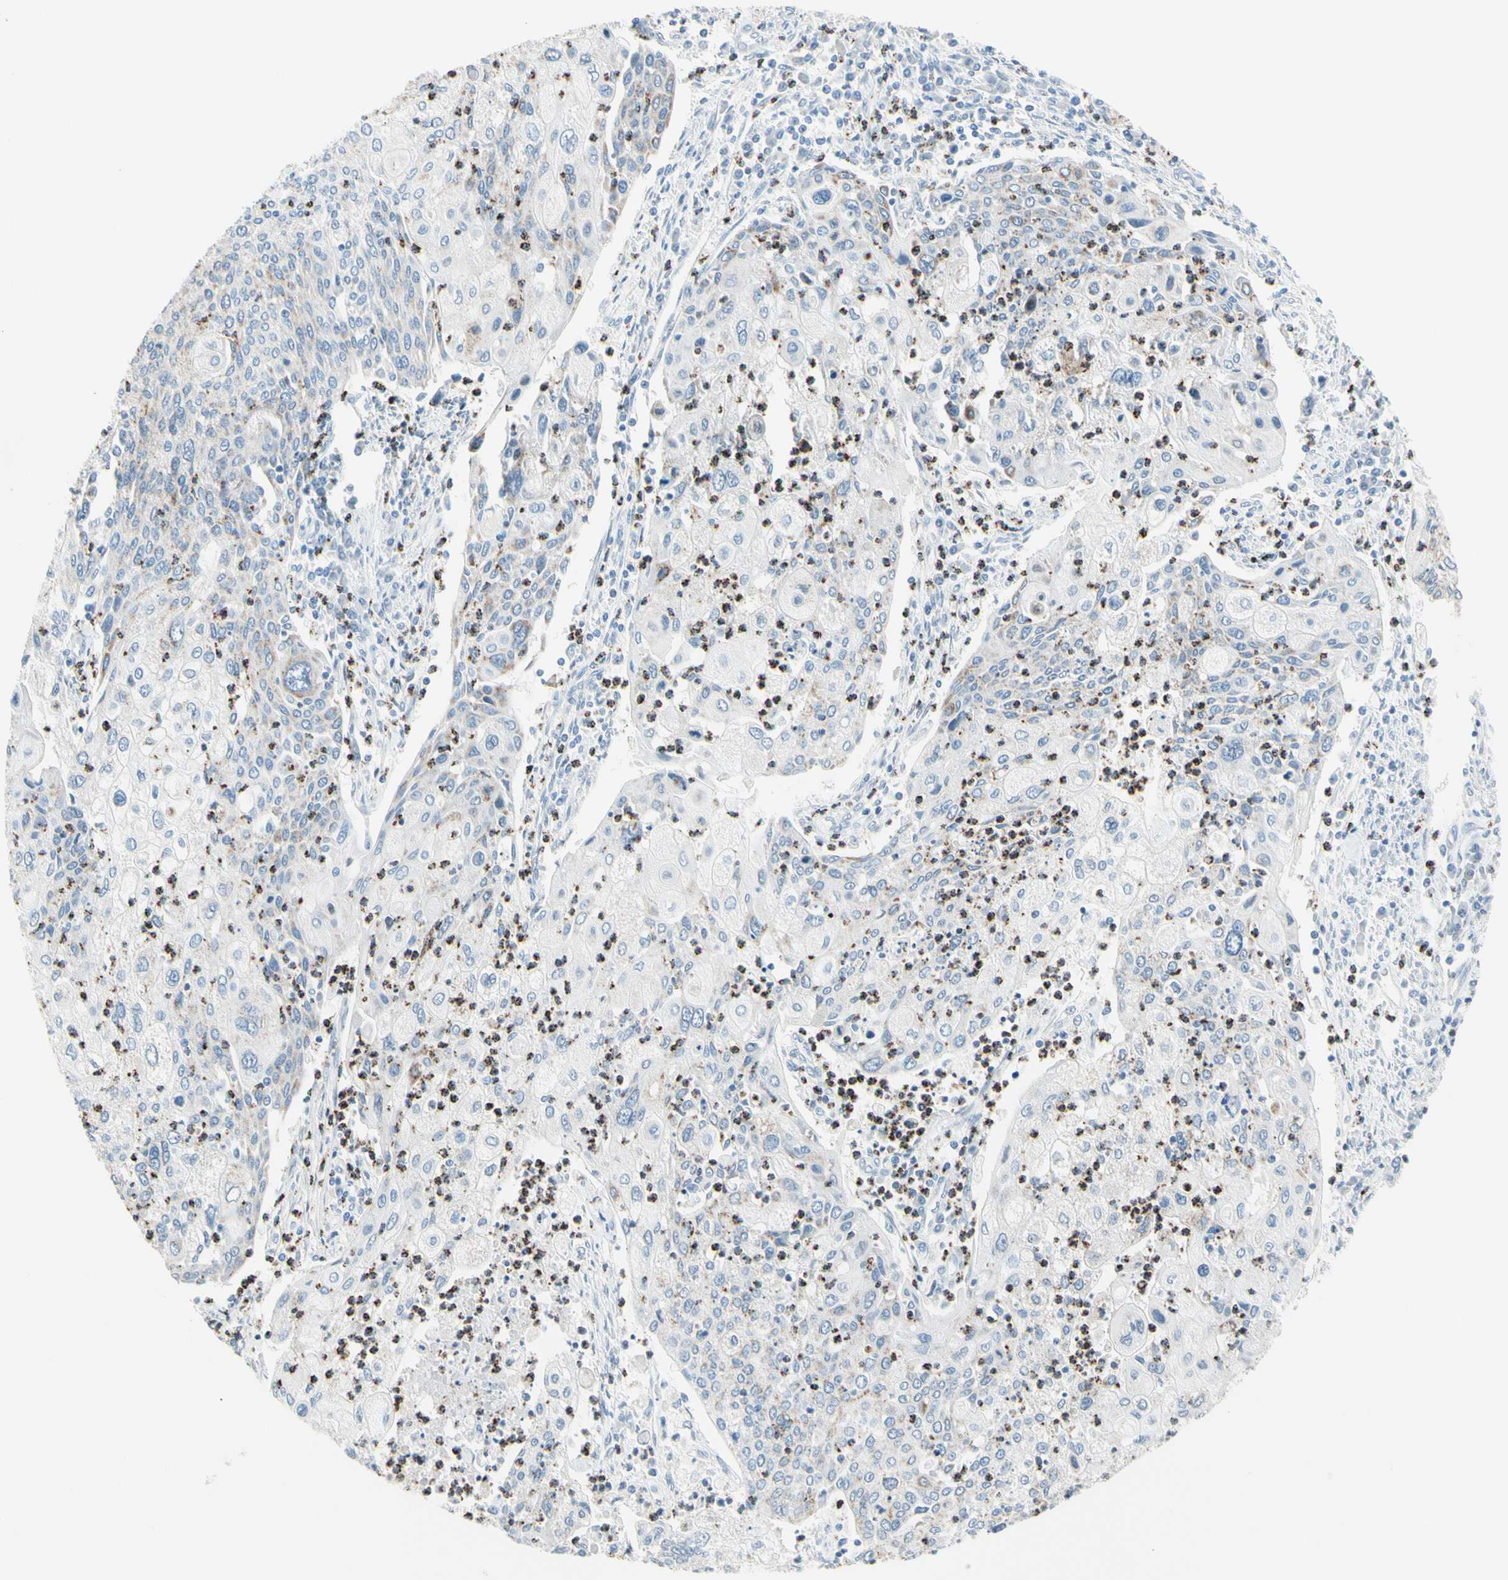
{"staining": {"intensity": "weak", "quantity": "<25%", "location": "cytoplasmic/membranous"}, "tissue": "cervical cancer", "cell_type": "Tumor cells", "image_type": "cancer", "snomed": [{"axis": "morphology", "description": "Squamous cell carcinoma, NOS"}, {"axis": "topography", "description": "Cervix"}], "caption": "Cervical cancer (squamous cell carcinoma) stained for a protein using immunohistochemistry exhibits no positivity tumor cells.", "gene": "CYSLTR1", "patient": {"sex": "female", "age": 40}}